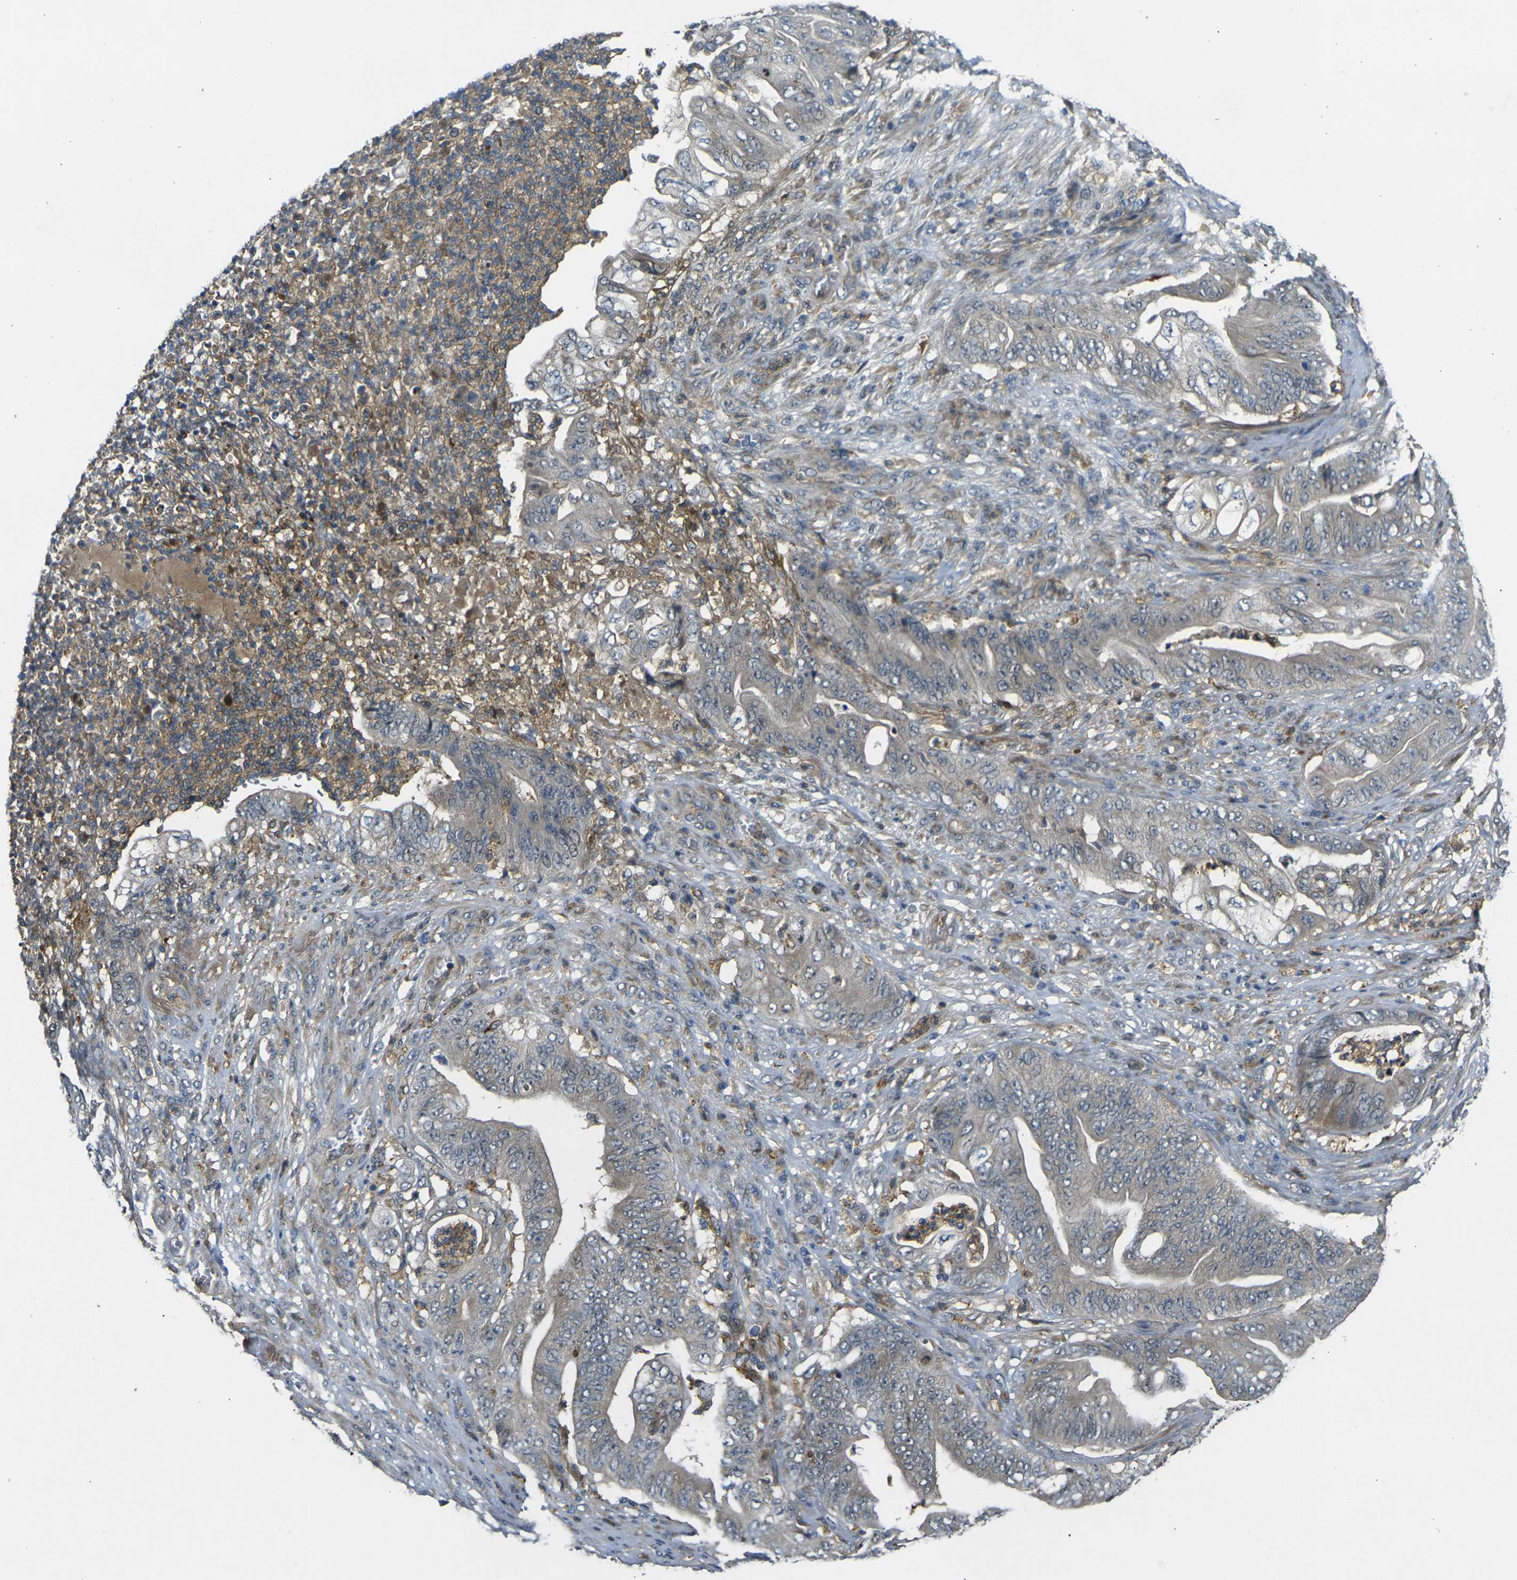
{"staining": {"intensity": "weak", "quantity": "<25%", "location": "cytoplasmic/membranous"}, "tissue": "stomach cancer", "cell_type": "Tumor cells", "image_type": "cancer", "snomed": [{"axis": "morphology", "description": "Adenocarcinoma, NOS"}, {"axis": "topography", "description": "Stomach"}], "caption": "DAB immunohistochemical staining of human stomach adenocarcinoma exhibits no significant staining in tumor cells. (DAB IHC with hematoxylin counter stain).", "gene": "PIGL", "patient": {"sex": "female", "age": 73}}